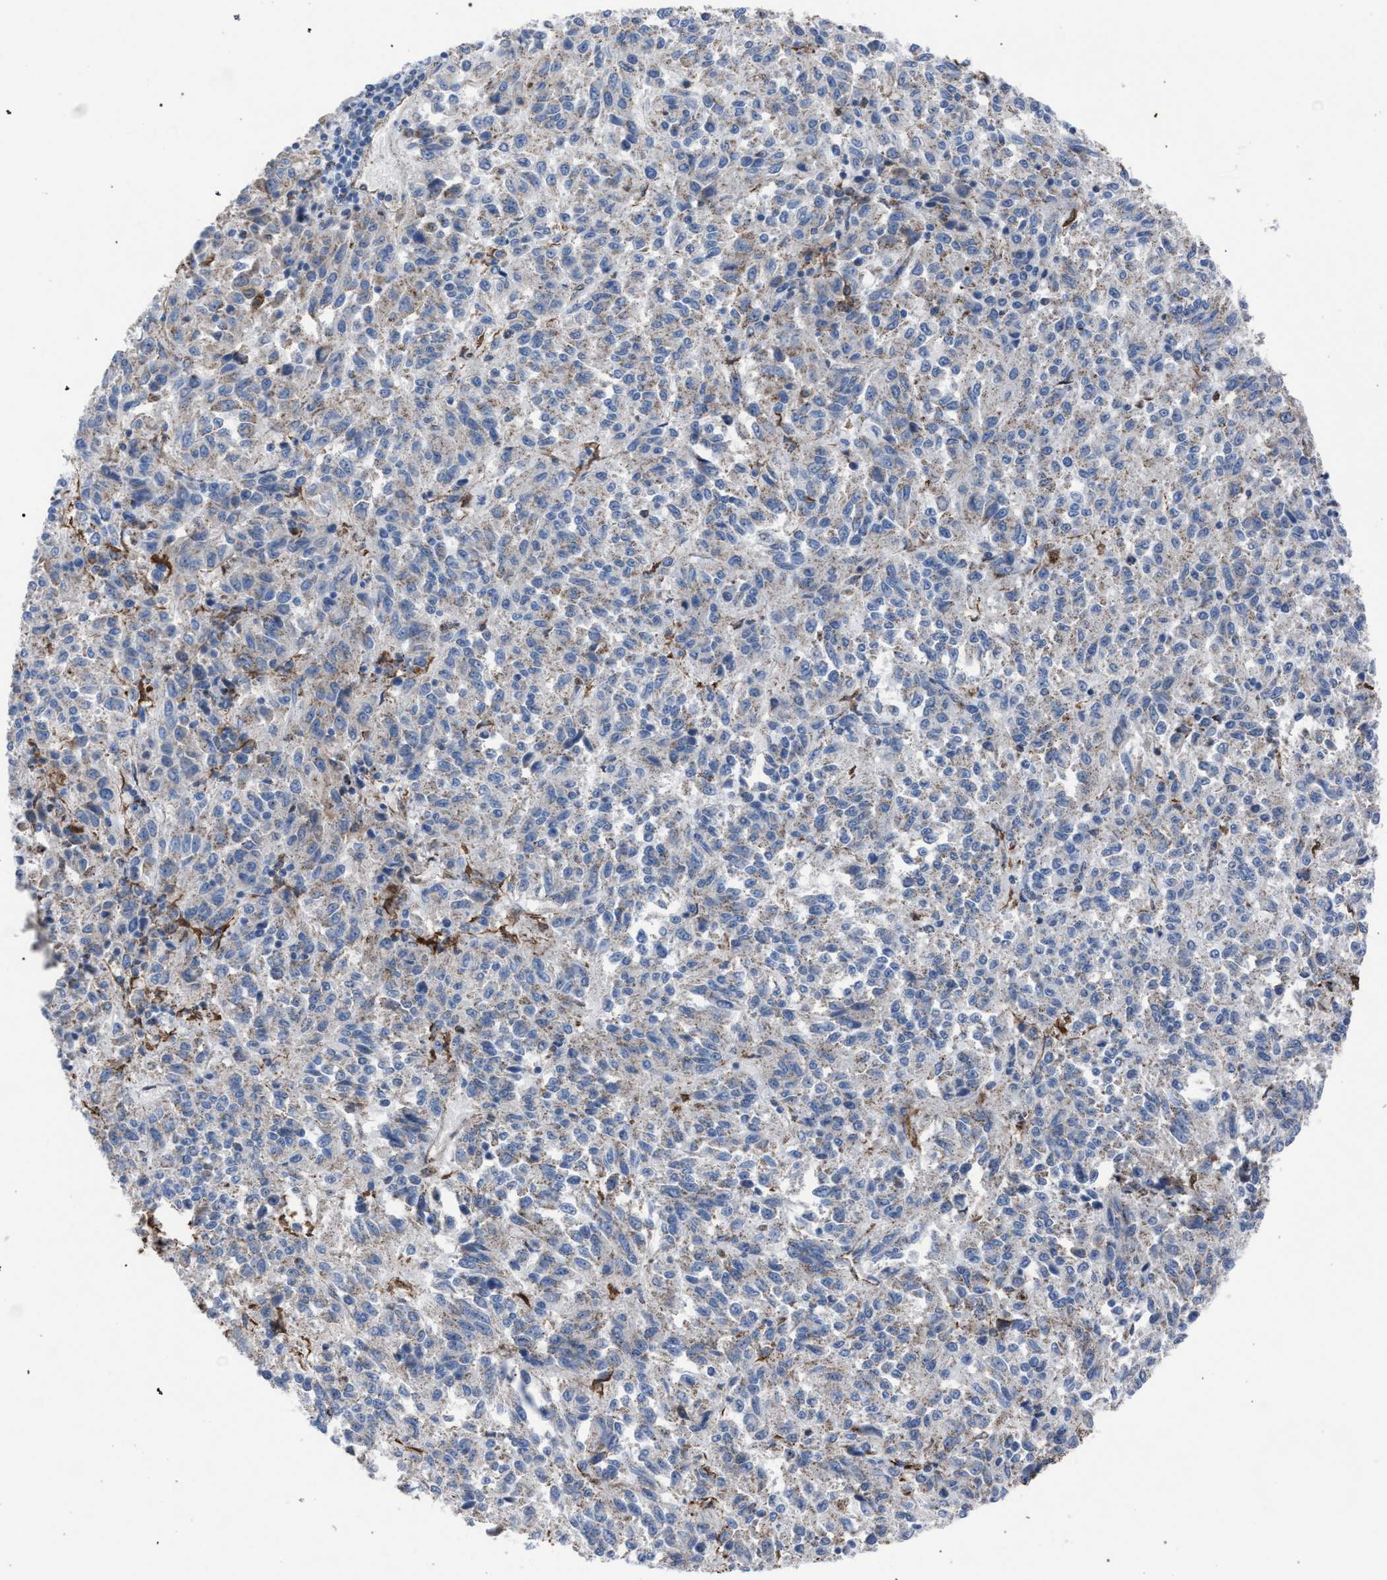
{"staining": {"intensity": "weak", "quantity": "<25%", "location": "cytoplasmic/membranous"}, "tissue": "melanoma", "cell_type": "Tumor cells", "image_type": "cancer", "snomed": [{"axis": "morphology", "description": "Malignant melanoma, Metastatic site"}, {"axis": "topography", "description": "Lung"}], "caption": "Photomicrograph shows no protein staining in tumor cells of melanoma tissue.", "gene": "HSD17B4", "patient": {"sex": "male", "age": 64}}